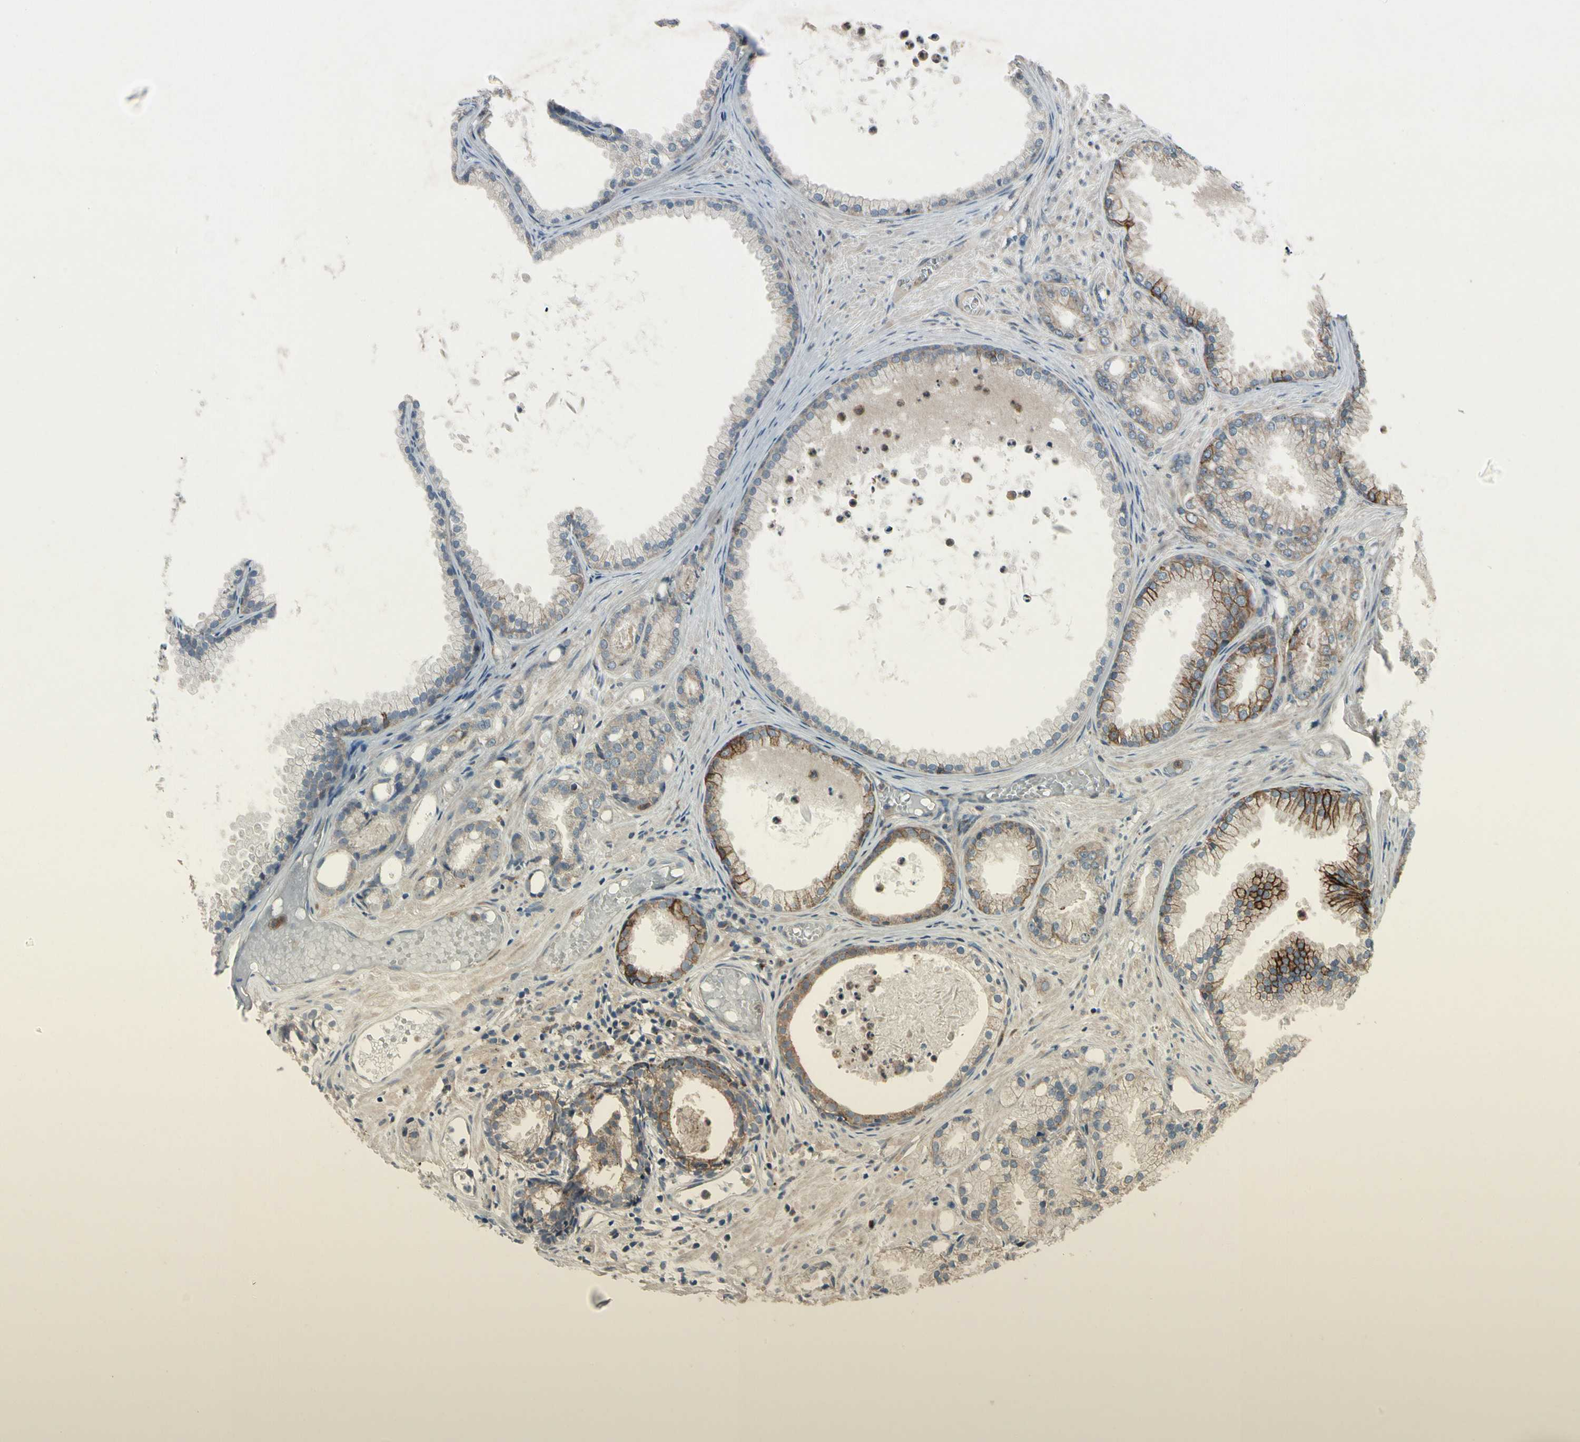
{"staining": {"intensity": "moderate", "quantity": "<25%", "location": "cytoplasmic/membranous"}, "tissue": "prostate cancer", "cell_type": "Tumor cells", "image_type": "cancer", "snomed": [{"axis": "morphology", "description": "Adenocarcinoma, Low grade"}, {"axis": "topography", "description": "Prostate"}], "caption": "Moderate cytoplasmic/membranous positivity is seen in about <25% of tumor cells in prostate cancer.", "gene": "NMI", "patient": {"sex": "male", "age": 72}}